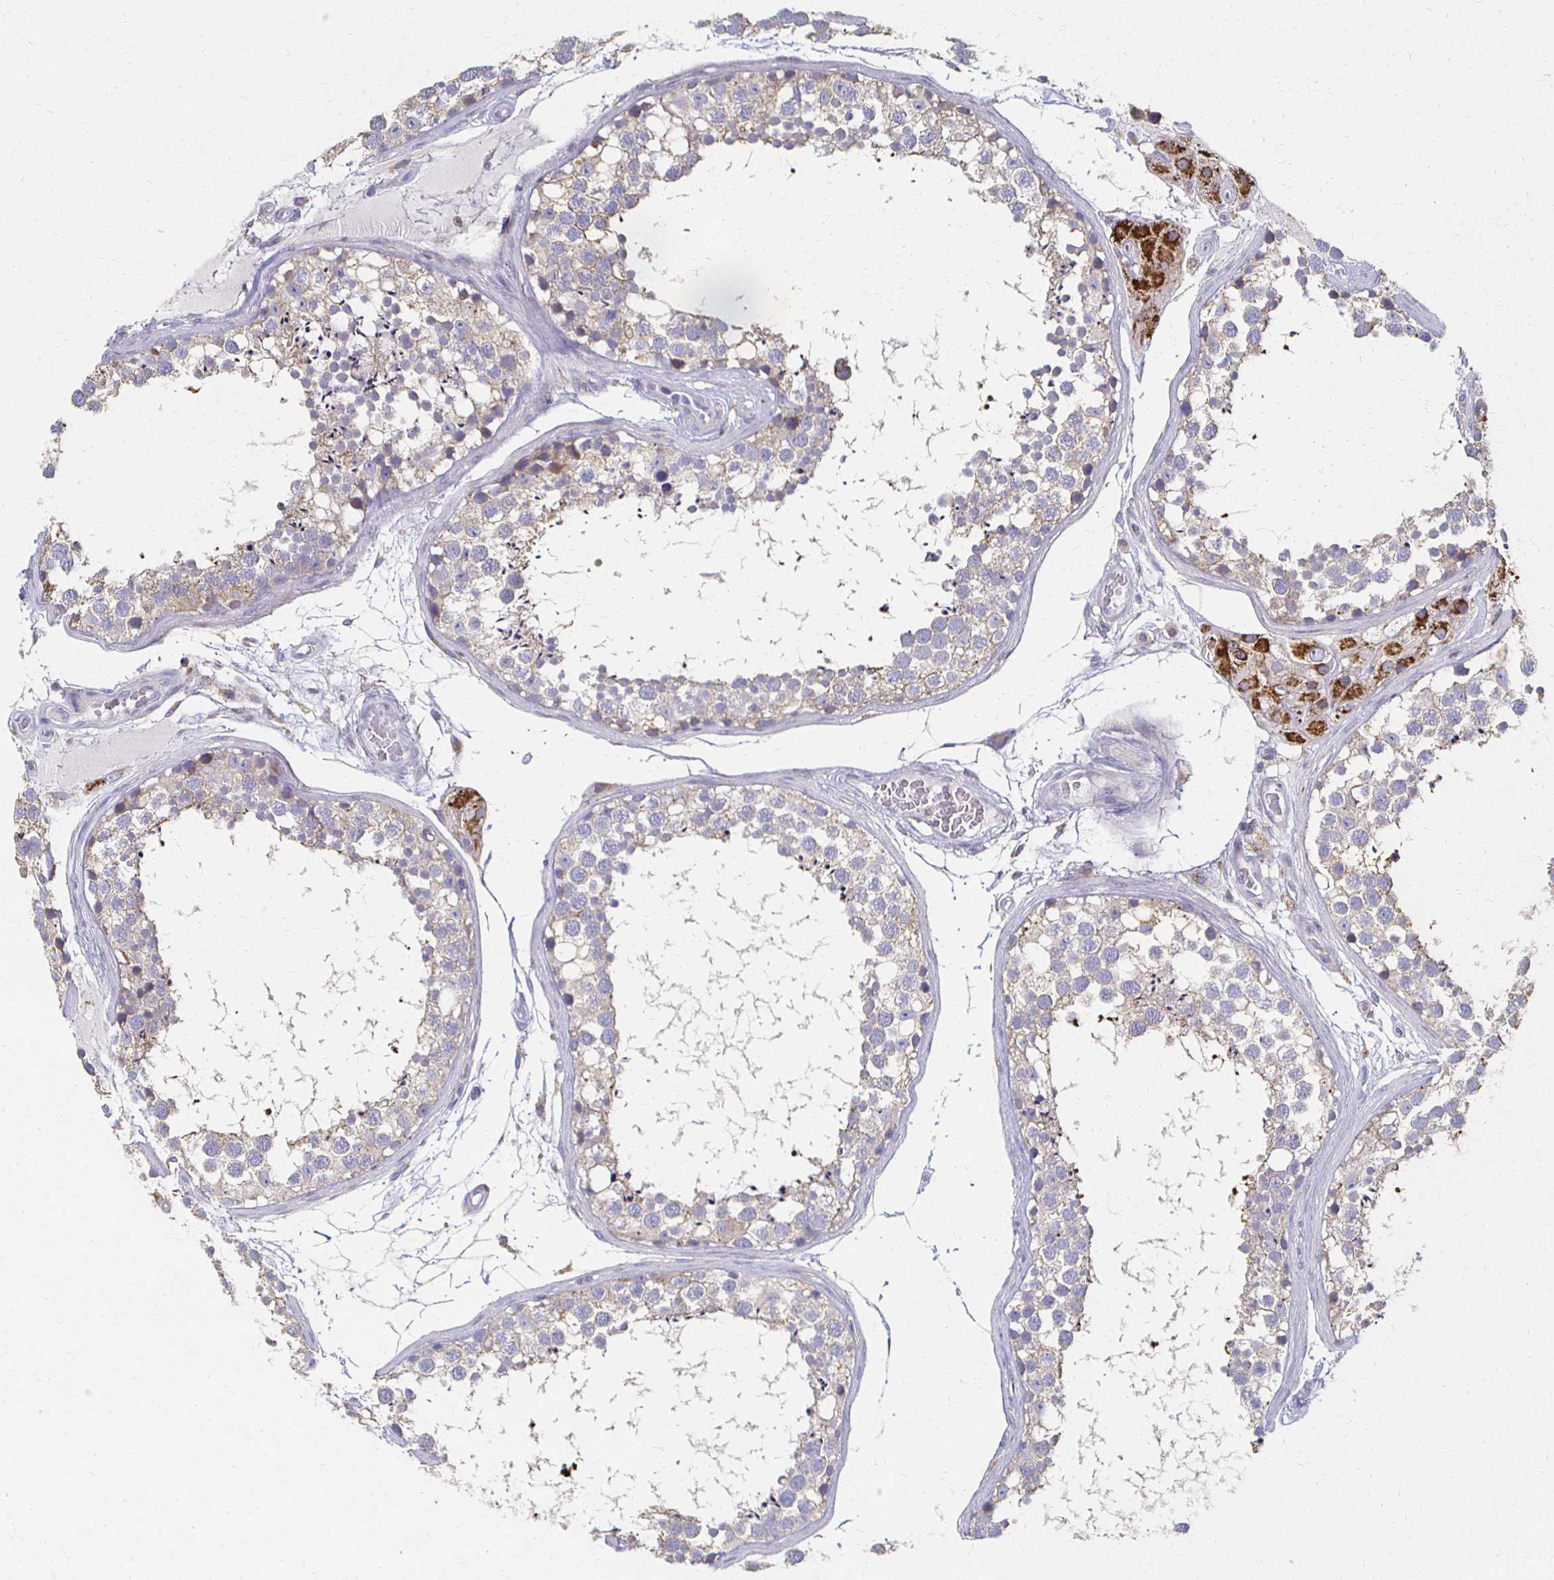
{"staining": {"intensity": "weak", "quantity": "25%-75%", "location": "cytoplasmic/membranous"}, "tissue": "testis", "cell_type": "Cells in seminiferous ducts", "image_type": "normal", "snomed": [{"axis": "morphology", "description": "Normal tissue, NOS"}, {"axis": "morphology", "description": "Seminoma, NOS"}, {"axis": "topography", "description": "Testis"}], "caption": "Protein analysis of benign testis displays weak cytoplasmic/membranous positivity in about 25%-75% of cells in seminiferous ducts. (Brightfield microscopy of DAB IHC at high magnification).", "gene": "CX3CR1", "patient": {"sex": "male", "age": 65}}